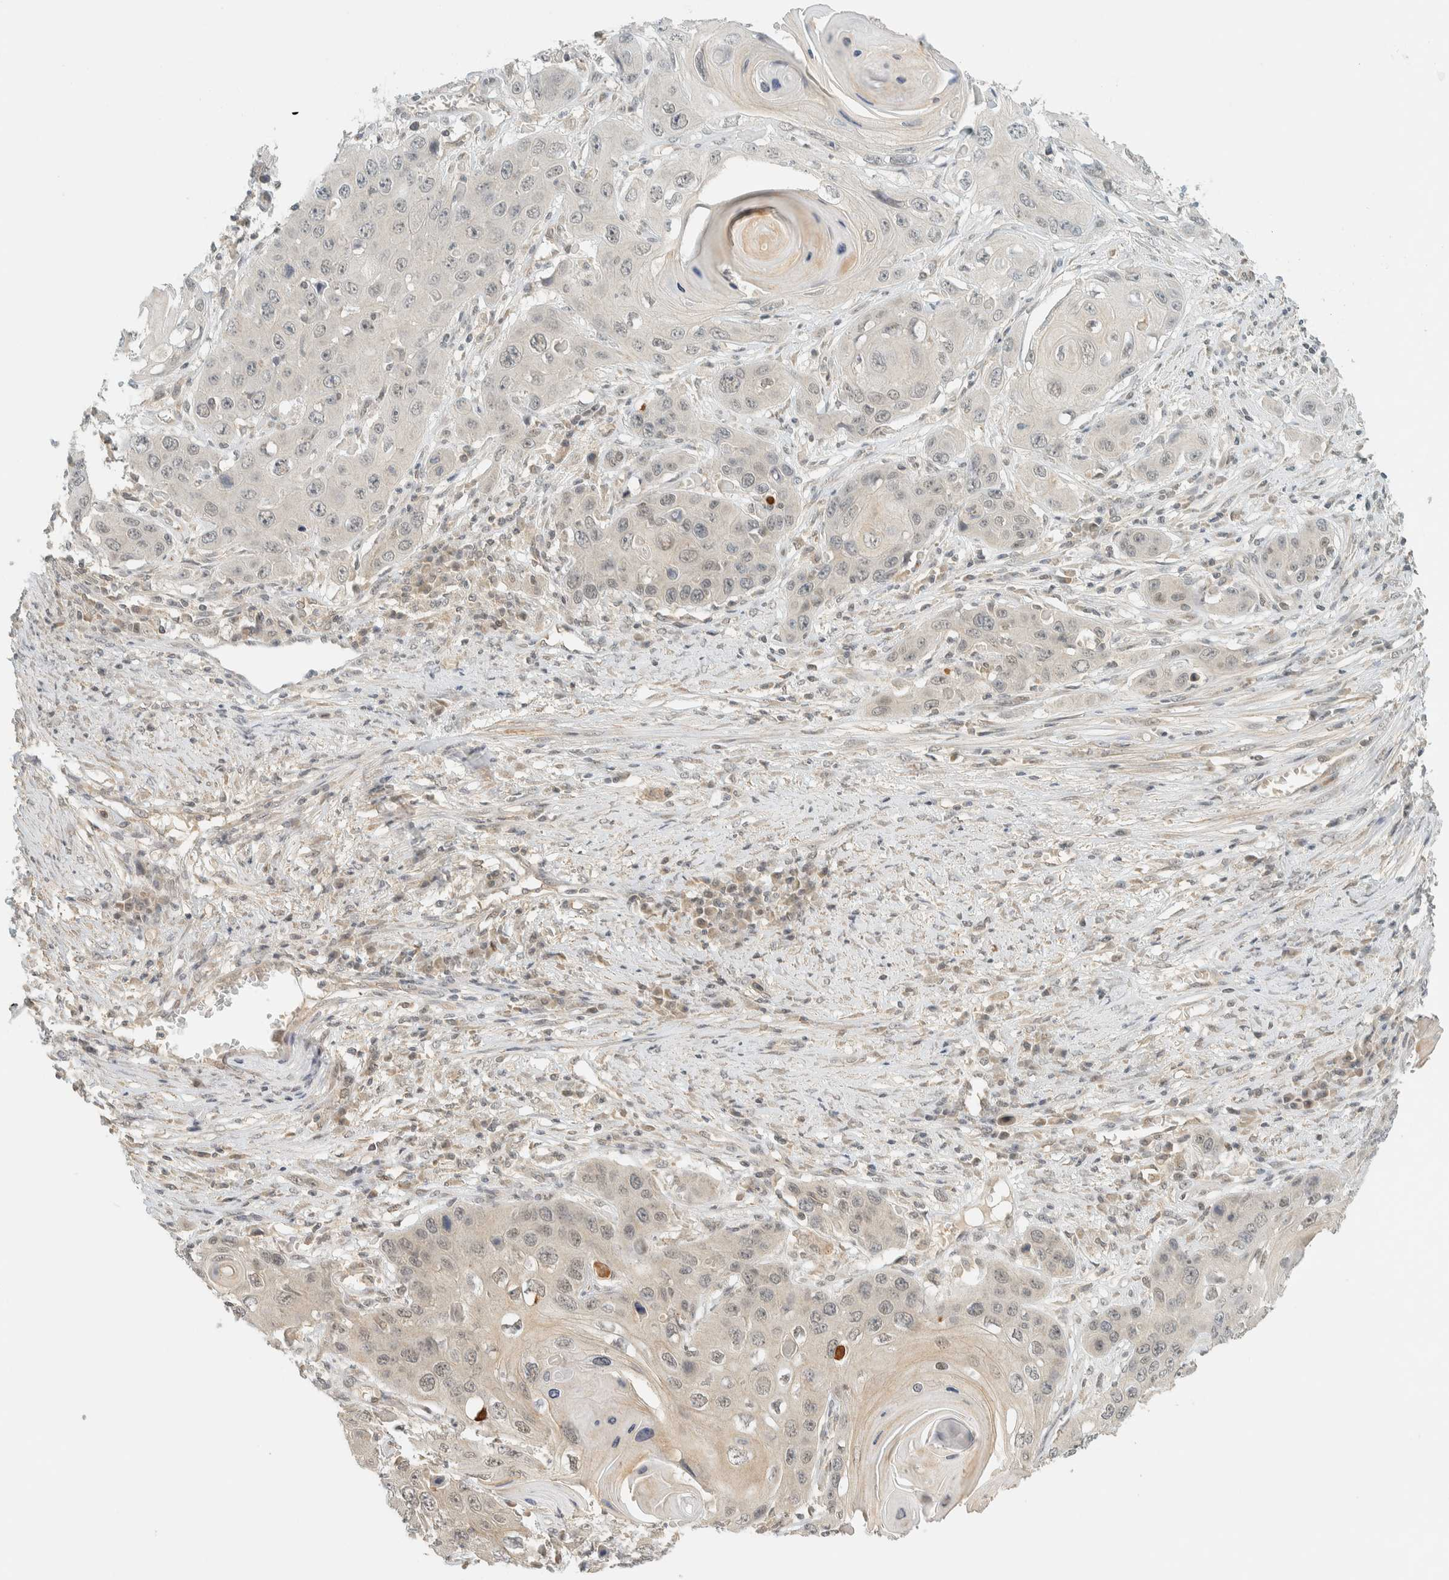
{"staining": {"intensity": "moderate", "quantity": "<25%", "location": "cytoplasmic/membranous"}, "tissue": "skin cancer", "cell_type": "Tumor cells", "image_type": "cancer", "snomed": [{"axis": "morphology", "description": "Squamous cell carcinoma, NOS"}, {"axis": "topography", "description": "Skin"}], "caption": "An image of human skin cancer (squamous cell carcinoma) stained for a protein exhibits moderate cytoplasmic/membranous brown staining in tumor cells.", "gene": "KIFAP3", "patient": {"sex": "male", "age": 55}}